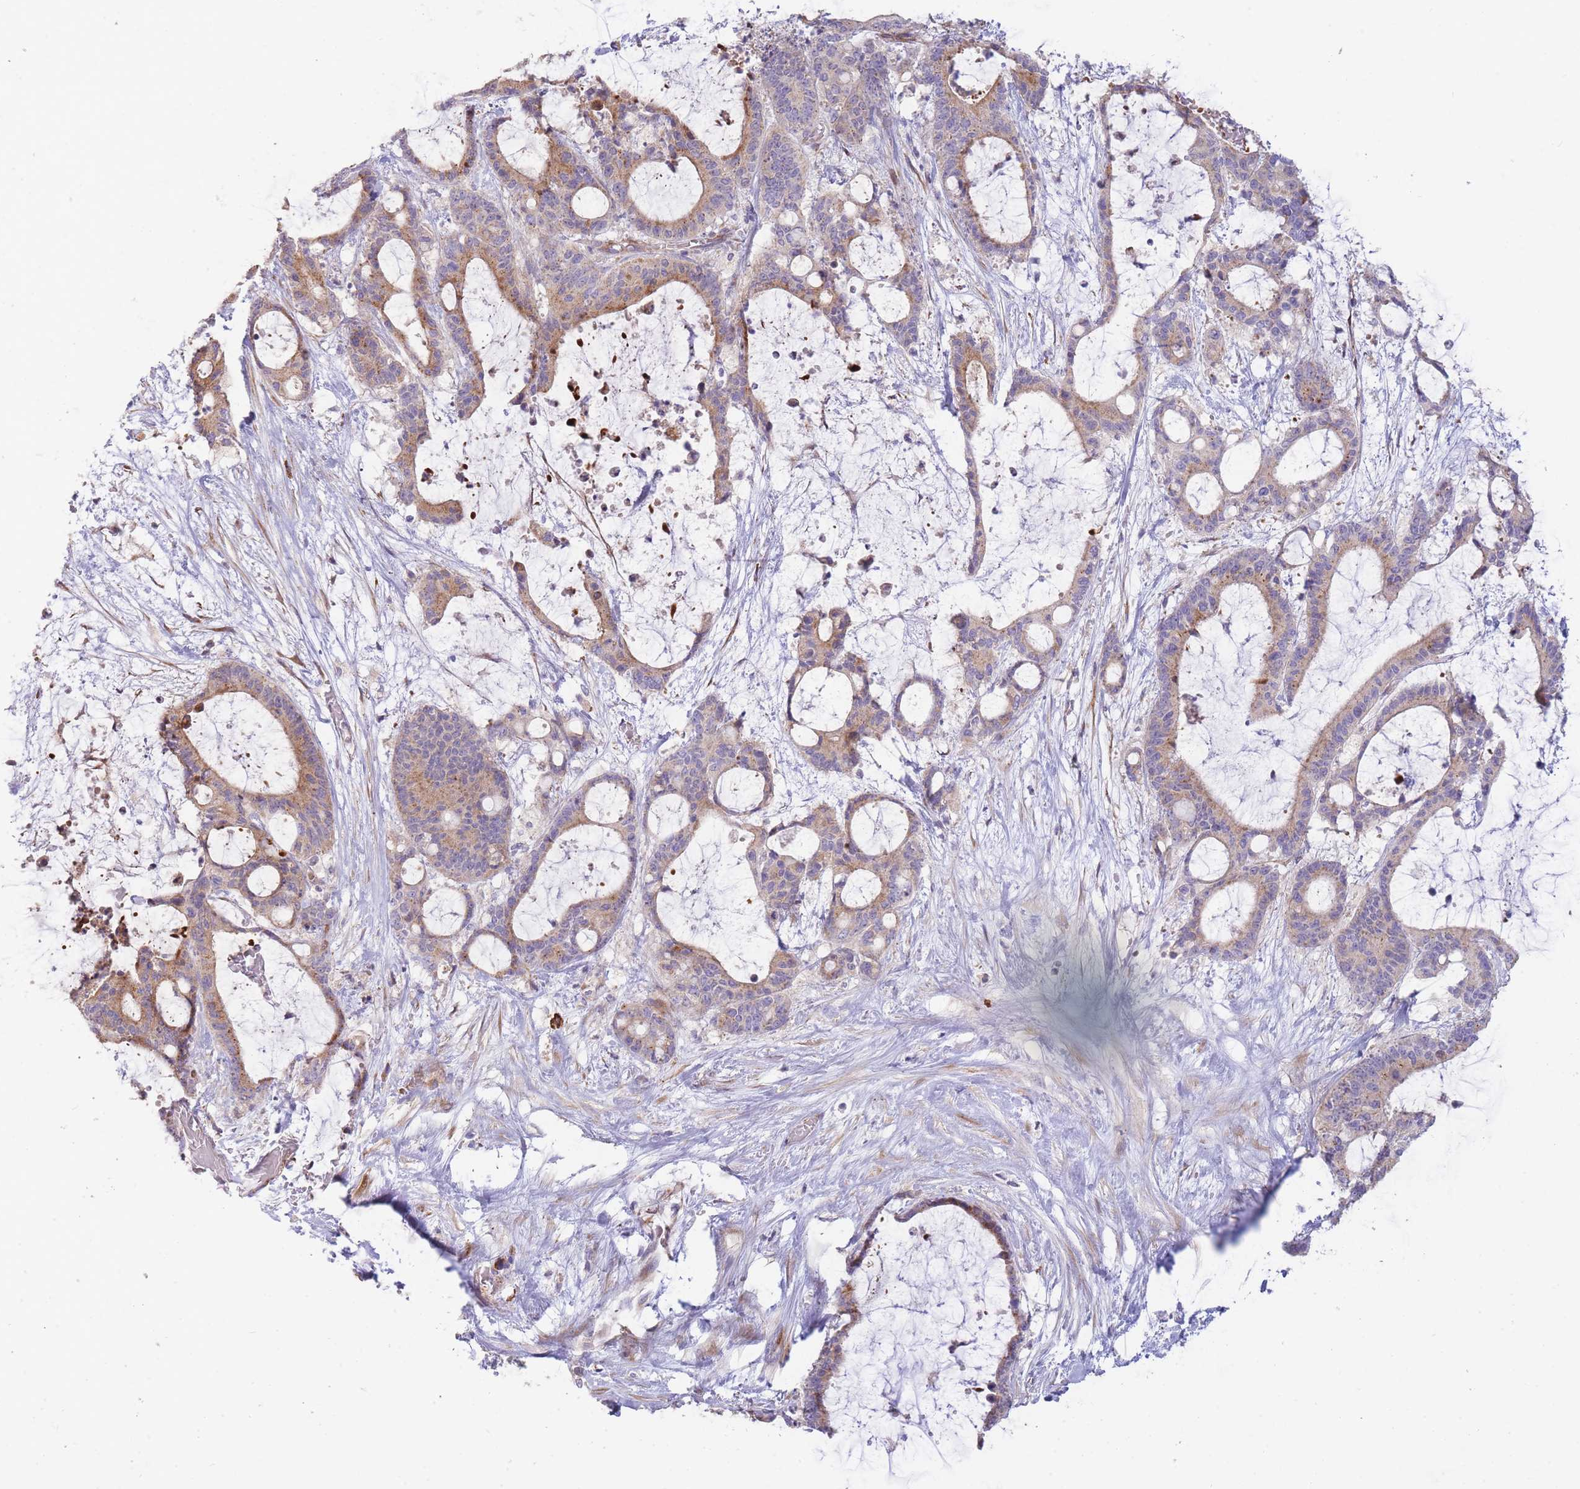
{"staining": {"intensity": "moderate", "quantity": "25%-75%", "location": "cytoplasmic/membranous"}, "tissue": "liver cancer", "cell_type": "Tumor cells", "image_type": "cancer", "snomed": [{"axis": "morphology", "description": "Normal tissue, NOS"}, {"axis": "morphology", "description": "Cholangiocarcinoma"}, {"axis": "topography", "description": "Liver"}, {"axis": "topography", "description": "Peripheral nerve tissue"}], "caption": "This is a histology image of IHC staining of liver cancer, which shows moderate staining in the cytoplasmic/membranous of tumor cells.", "gene": "ATP5MC2", "patient": {"sex": "female", "age": 73}}